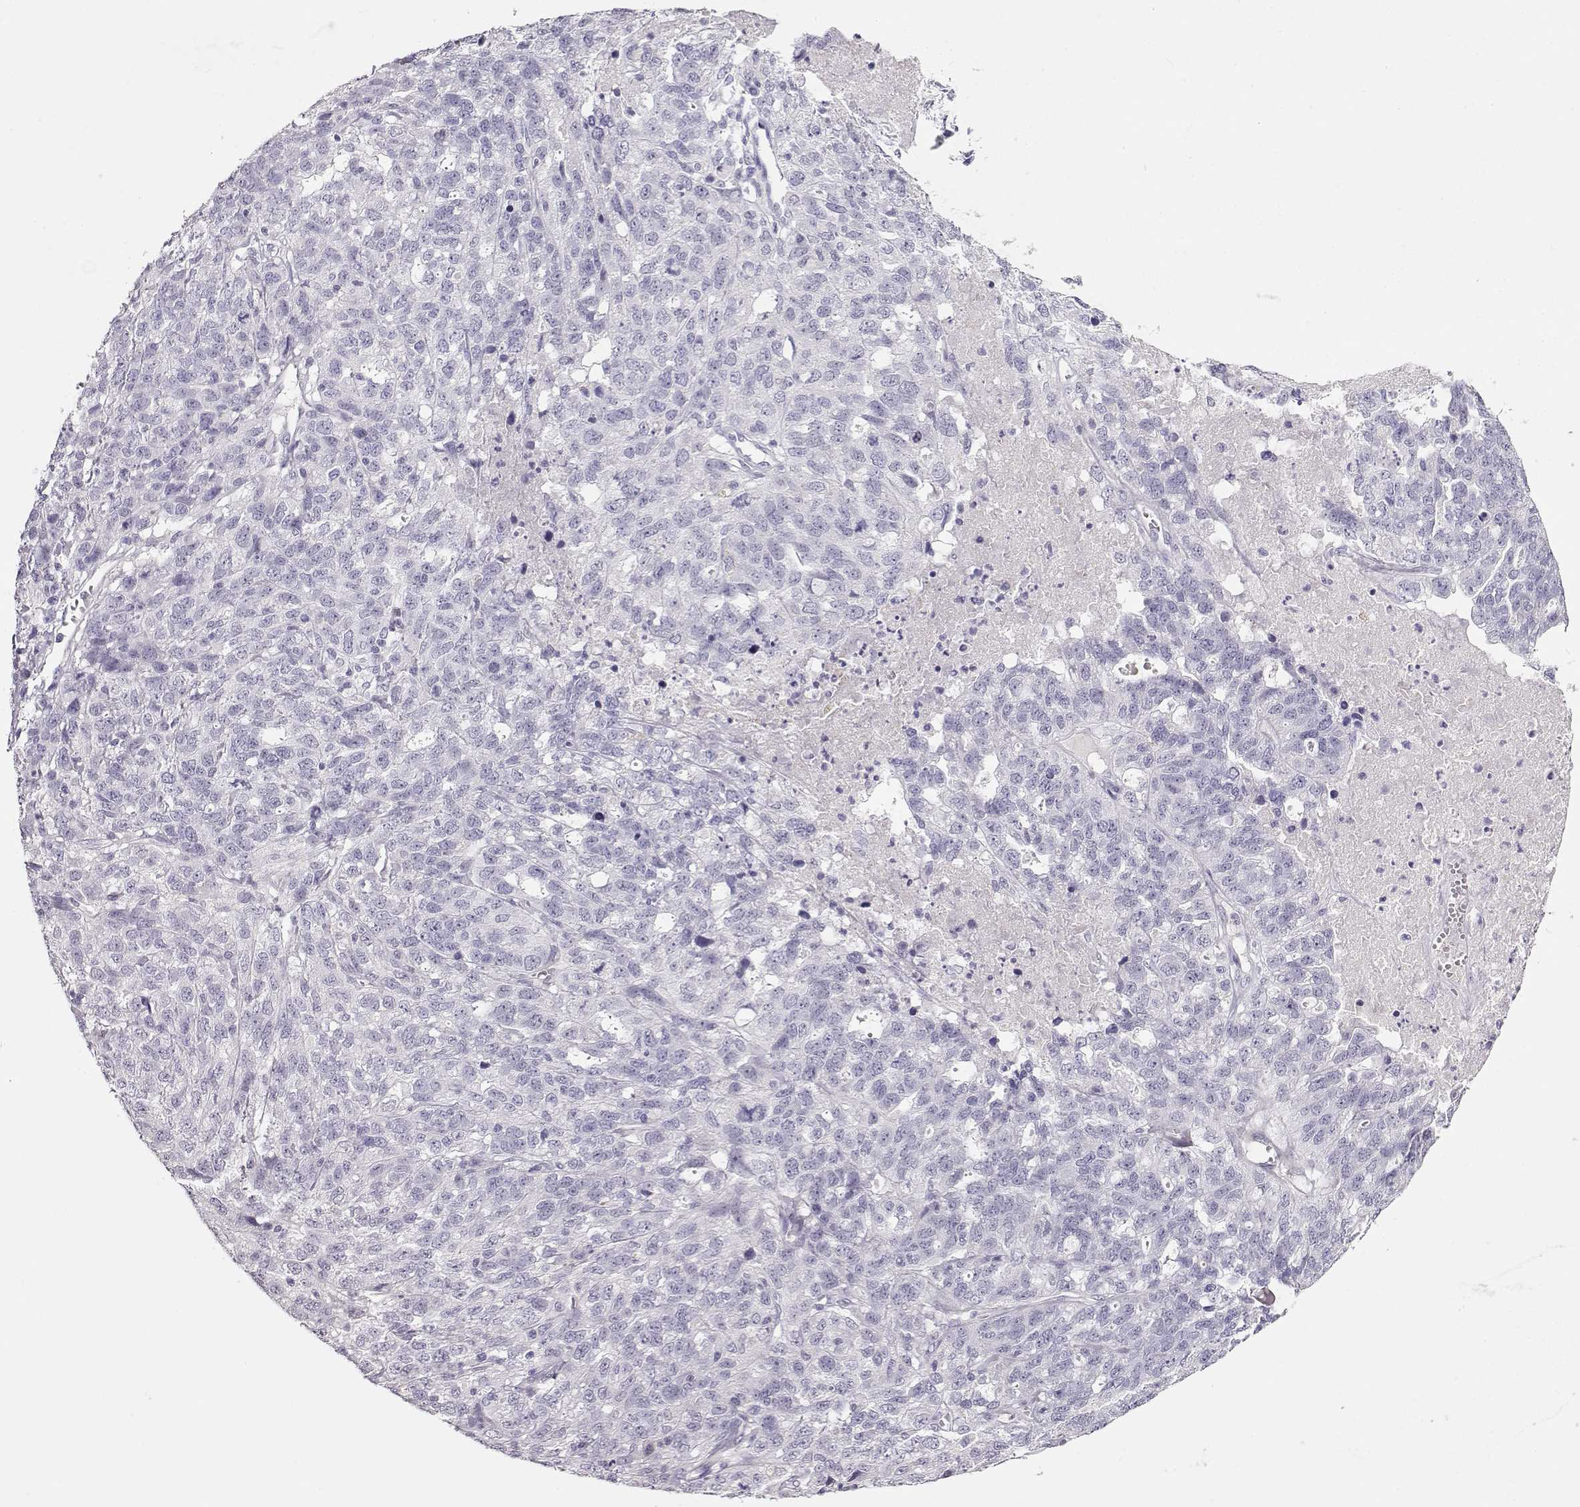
{"staining": {"intensity": "negative", "quantity": "none", "location": "none"}, "tissue": "ovarian cancer", "cell_type": "Tumor cells", "image_type": "cancer", "snomed": [{"axis": "morphology", "description": "Cystadenocarcinoma, serous, NOS"}, {"axis": "topography", "description": "Ovary"}], "caption": "There is no significant staining in tumor cells of ovarian serous cystadenocarcinoma.", "gene": "RBM44", "patient": {"sex": "female", "age": 71}}